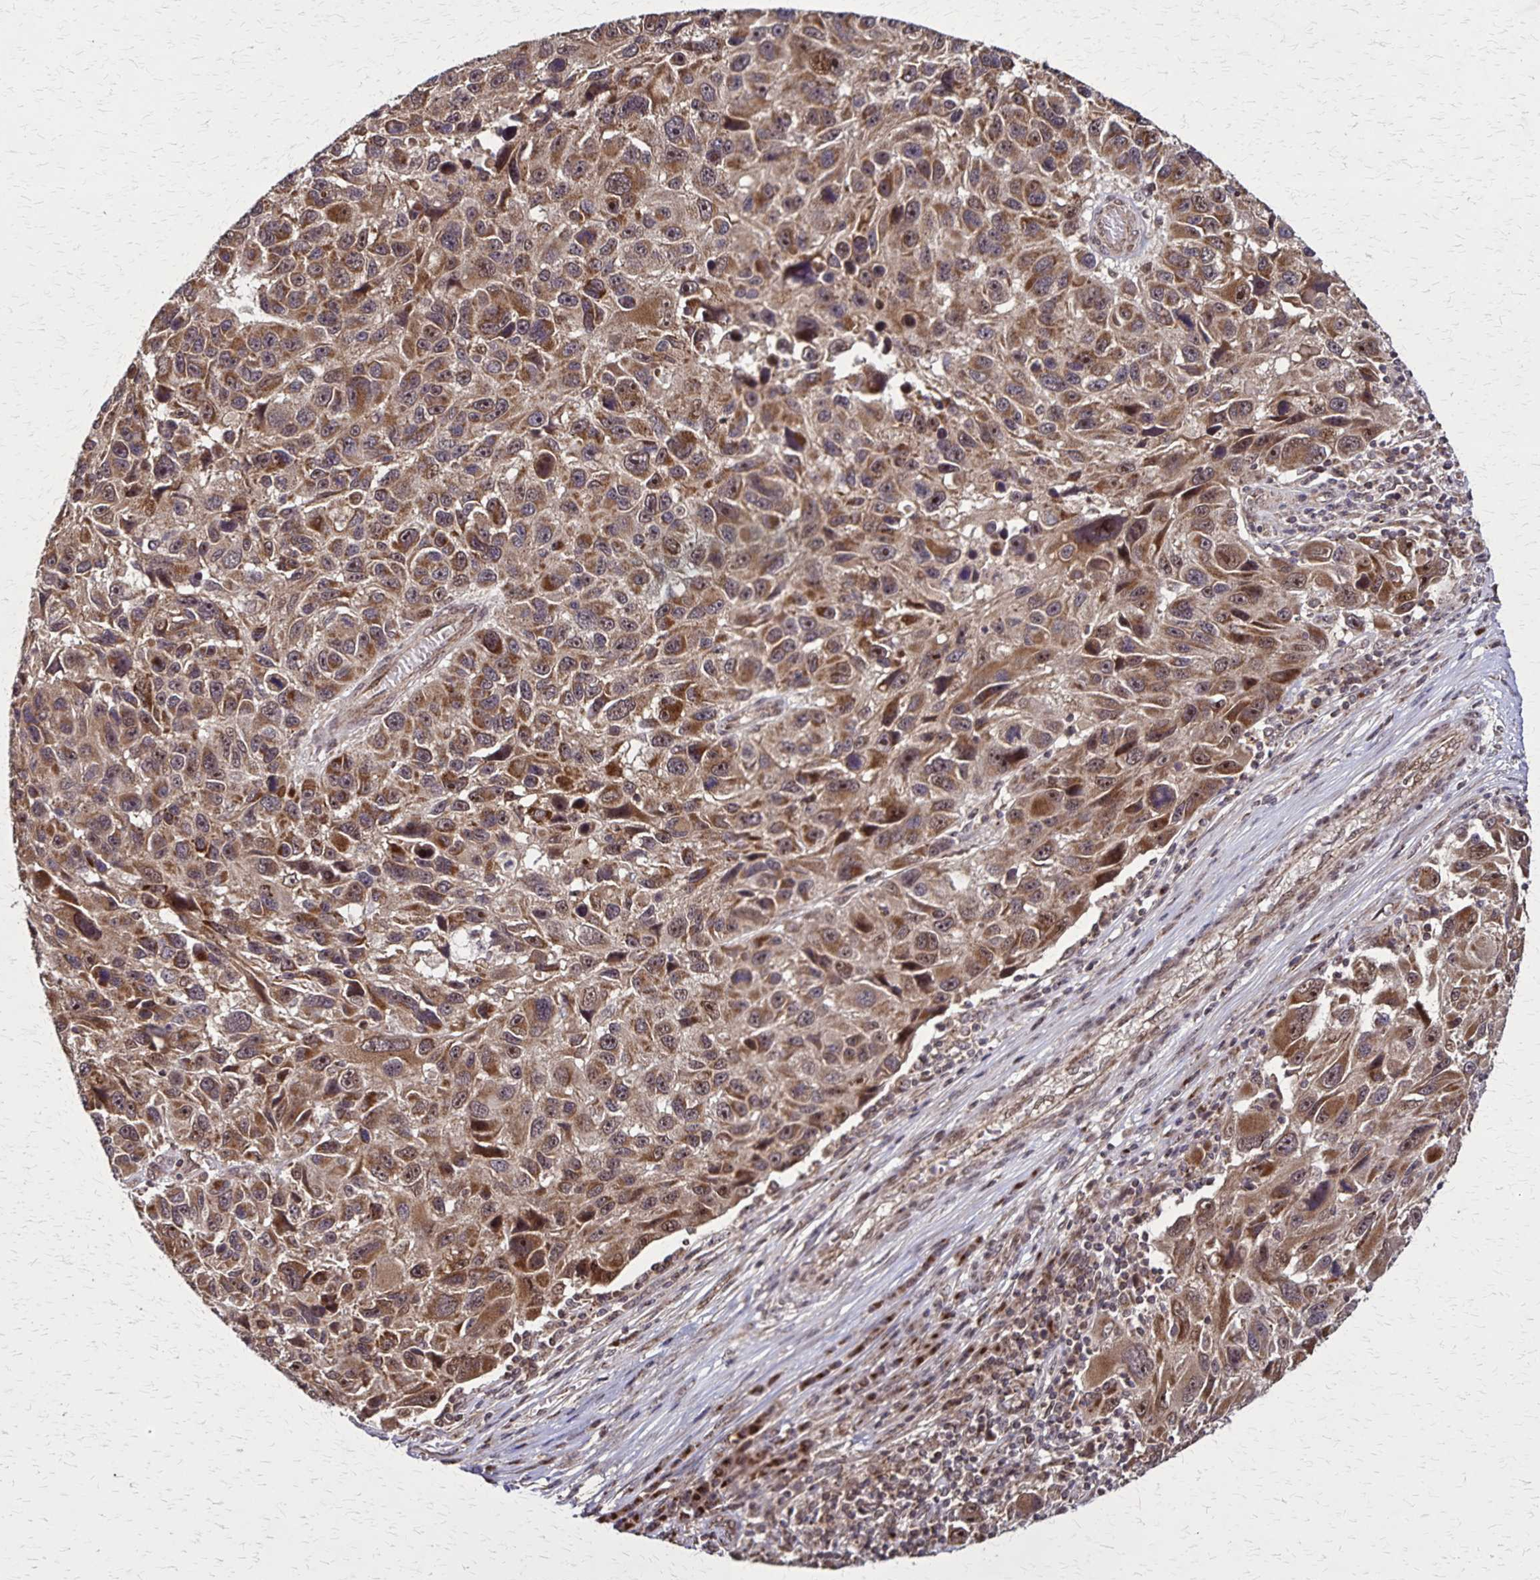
{"staining": {"intensity": "moderate", "quantity": ">75%", "location": "cytoplasmic/membranous,nuclear"}, "tissue": "melanoma", "cell_type": "Tumor cells", "image_type": "cancer", "snomed": [{"axis": "morphology", "description": "Malignant melanoma, NOS"}, {"axis": "topography", "description": "Skin"}], "caption": "Moderate cytoplasmic/membranous and nuclear positivity for a protein is present in approximately >75% of tumor cells of malignant melanoma using IHC.", "gene": "NFS1", "patient": {"sex": "male", "age": 53}}